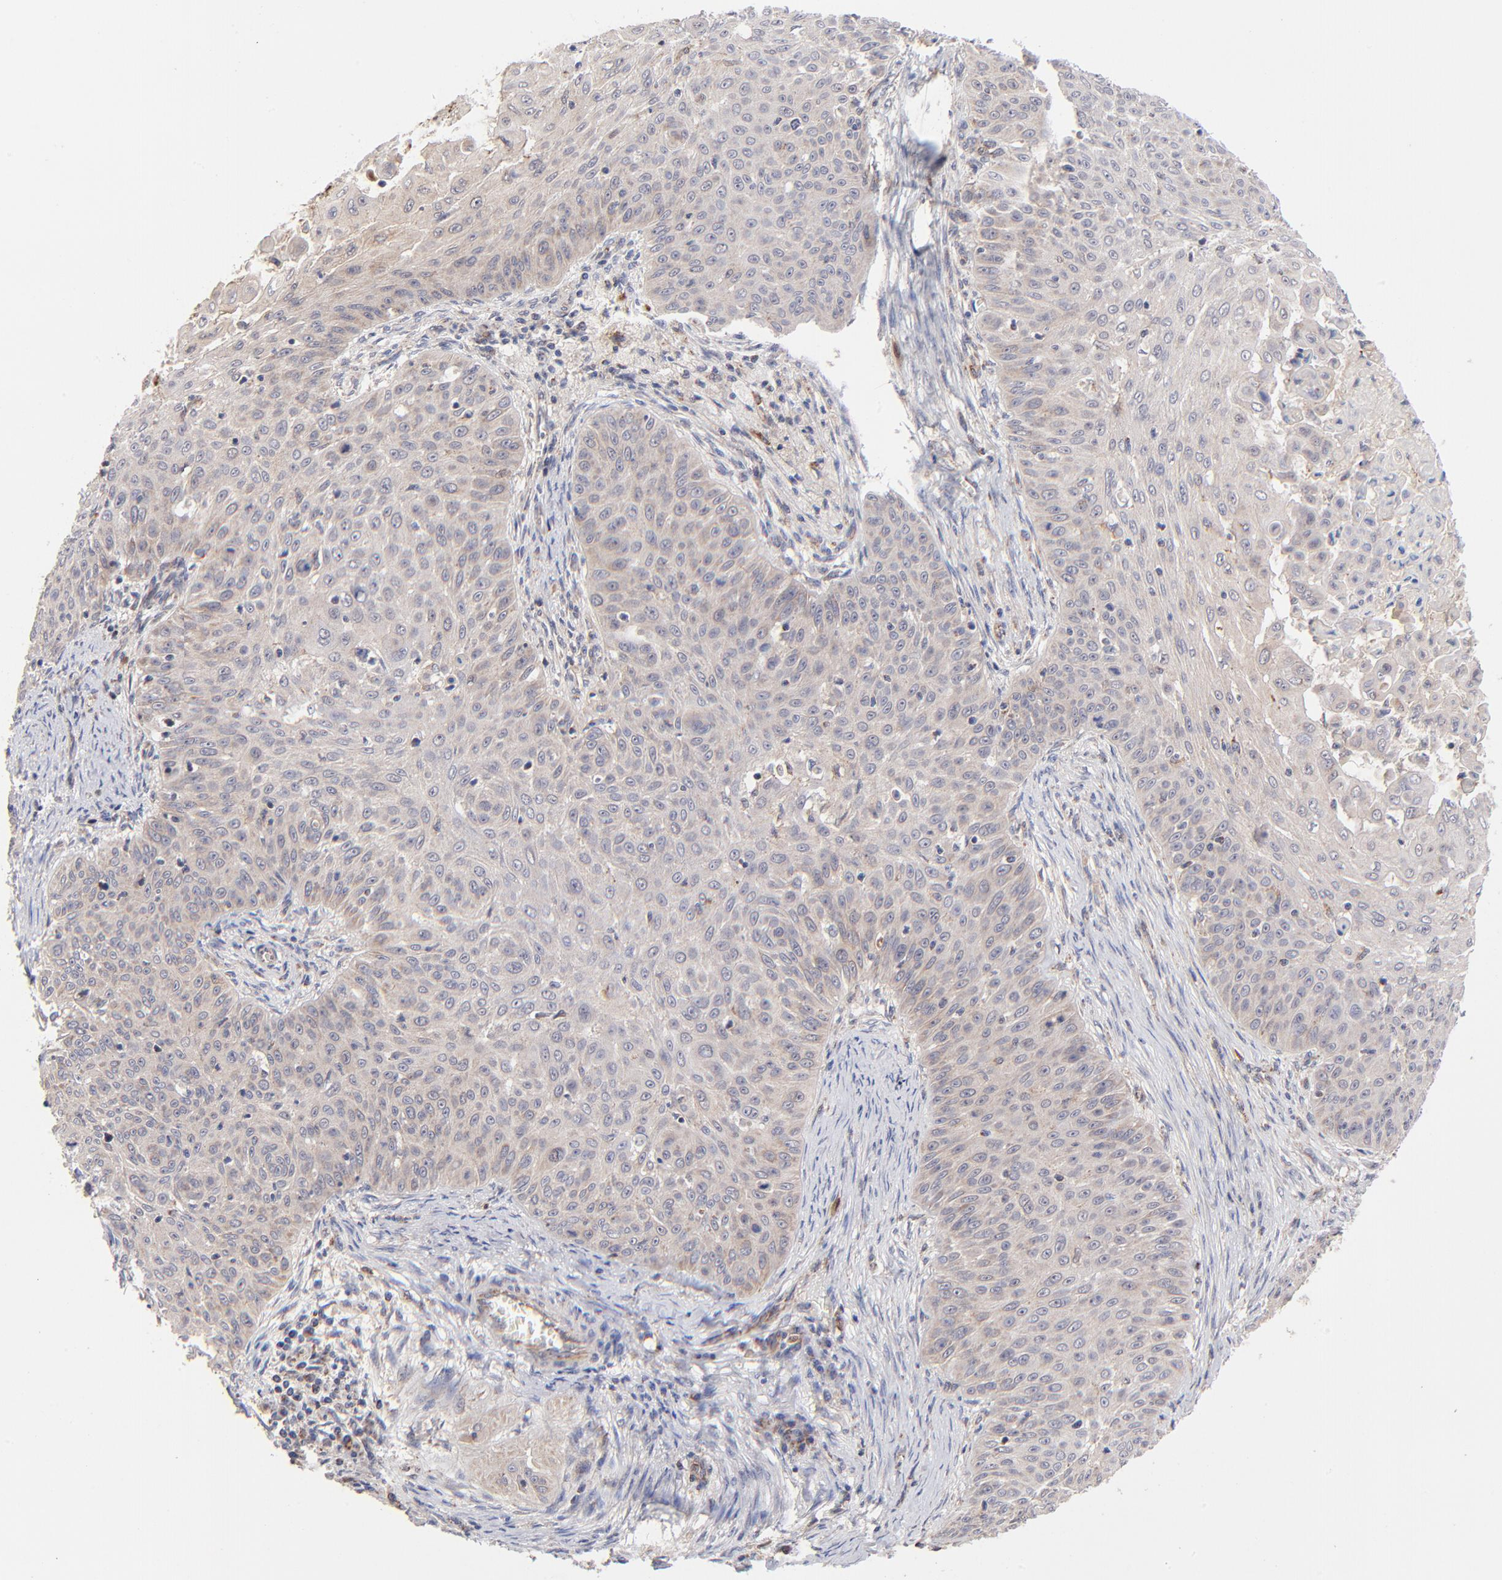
{"staining": {"intensity": "weak", "quantity": ">75%", "location": "cytoplasmic/membranous"}, "tissue": "skin cancer", "cell_type": "Tumor cells", "image_type": "cancer", "snomed": [{"axis": "morphology", "description": "Squamous cell carcinoma, NOS"}, {"axis": "topography", "description": "Skin"}], "caption": "Skin squamous cell carcinoma was stained to show a protein in brown. There is low levels of weak cytoplasmic/membranous expression in about >75% of tumor cells. Ihc stains the protein of interest in brown and the nuclei are stained blue.", "gene": "FBXL12", "patient": {"sex": "male", "age": 82}}